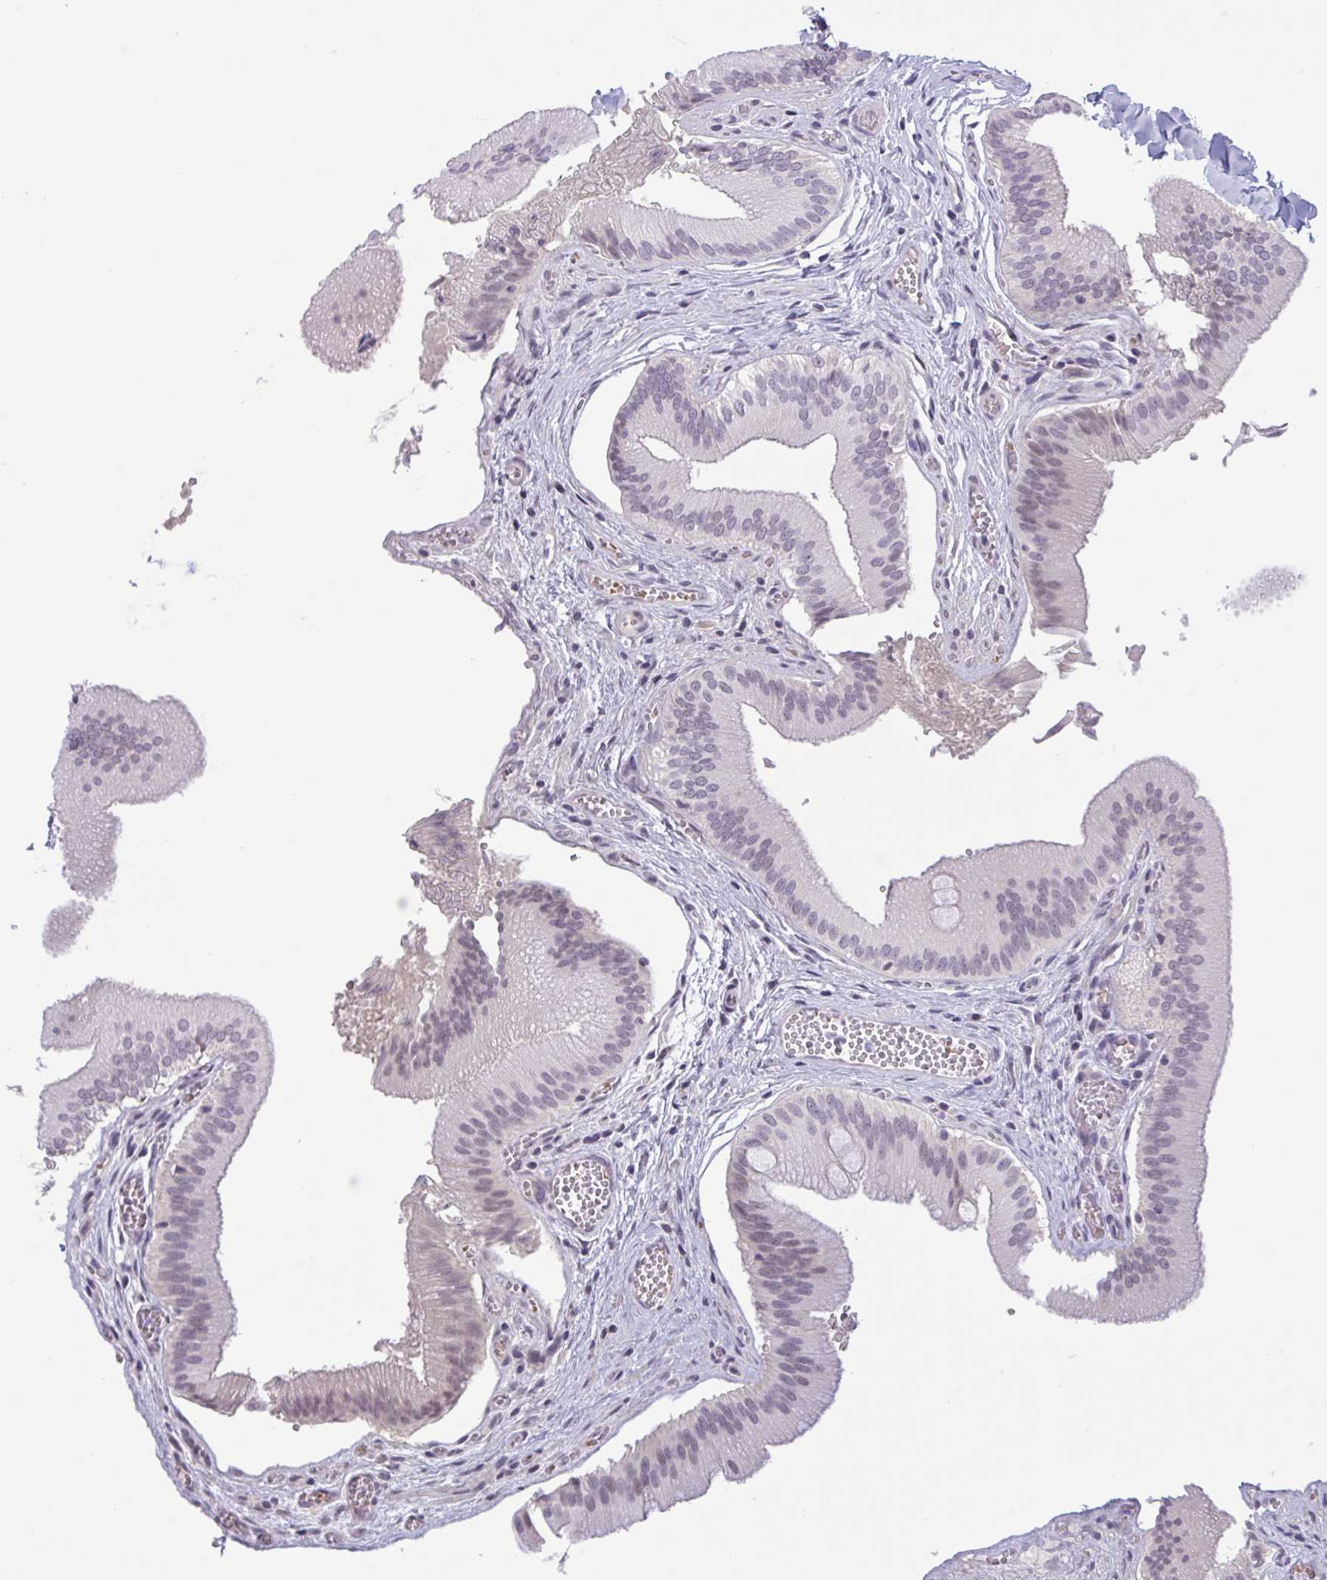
{"staining": {"intensity": "negative", "quantity": "none", "location": "none"}, "tissue": "gallbladder", "cell_type": "Glandular cells", "image_type": "normal", "snomed": [{"axis": "morphology", "description": "Normal tissue, NOS"}, {"axis": "topography", "description": "Gallbladder"}], "caption": "High magnification brightfield microscopy of unremarkable gallbladder stained with DAB (3,3'-diaminobenzidine) (brown) and counterstained with hematoxylin (blue): glandular cells show no significant expression. (DAB (3,3'-diaminobenzidine) IHC visualized using brightfield microscopy, high magnification).", "gene": "CNGB3", "patient": {"sex": "male", "age": 17}}